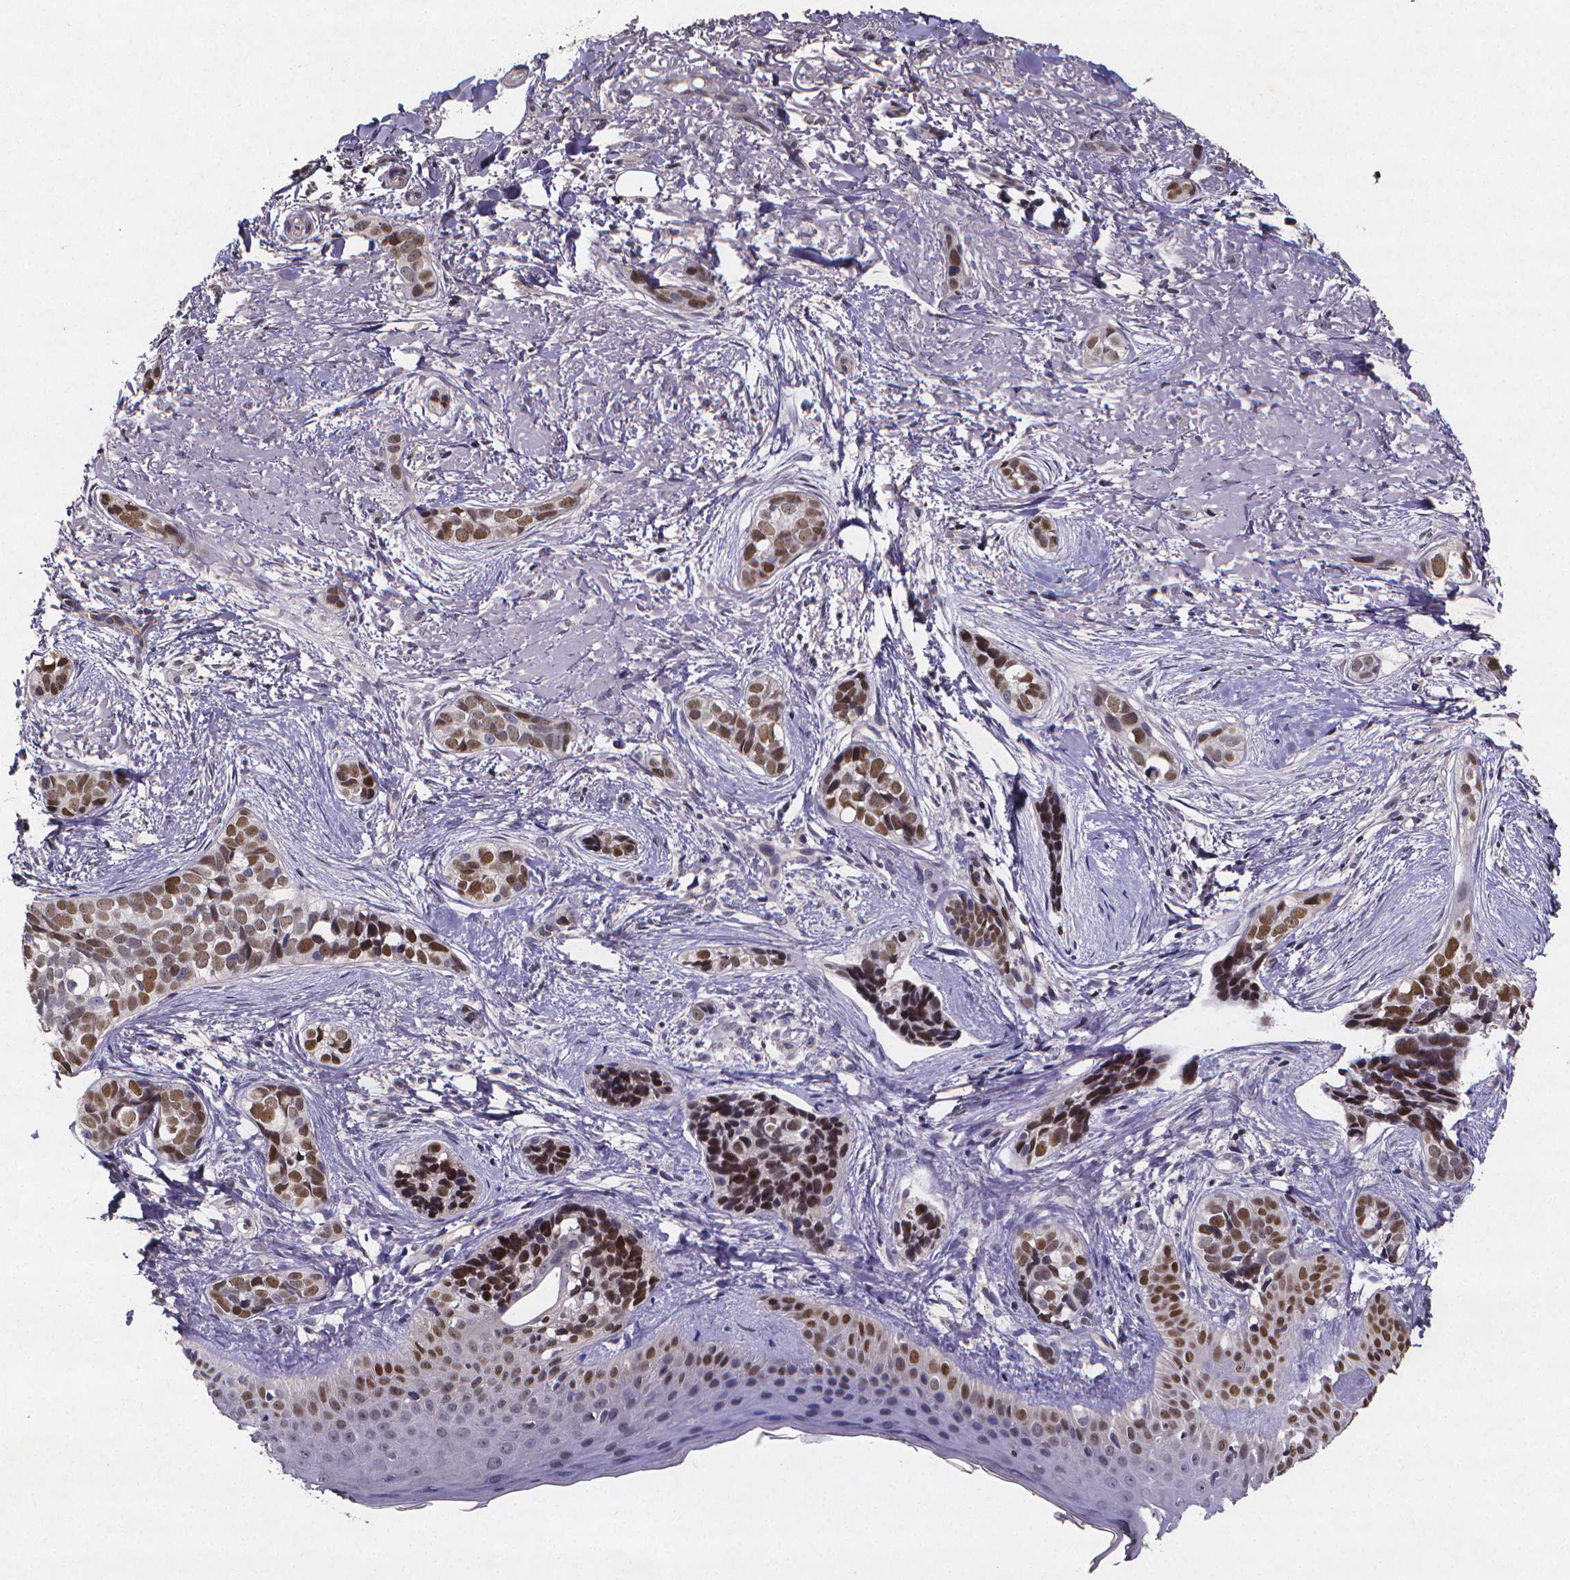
{"staining": {"intensity": "strong", "quantity": "25%-75%", "location": "nuclear"}, "tissue": "skin cancer", "cell_type": "Tumor cells", "image_type": "cancer", "snomed": [{"axis": "morphology", "description": "Basal cell carcinoma"}, {"axis": "topography", "description": "Skin"}], "caption": "Immunohistochemical staining of skin basal cell carcinoma shows strong nuclear protein expression in about 25%-75% of tumor cells.", "gene": "TP73", "patient": {"sex": "male", "age": 87}}